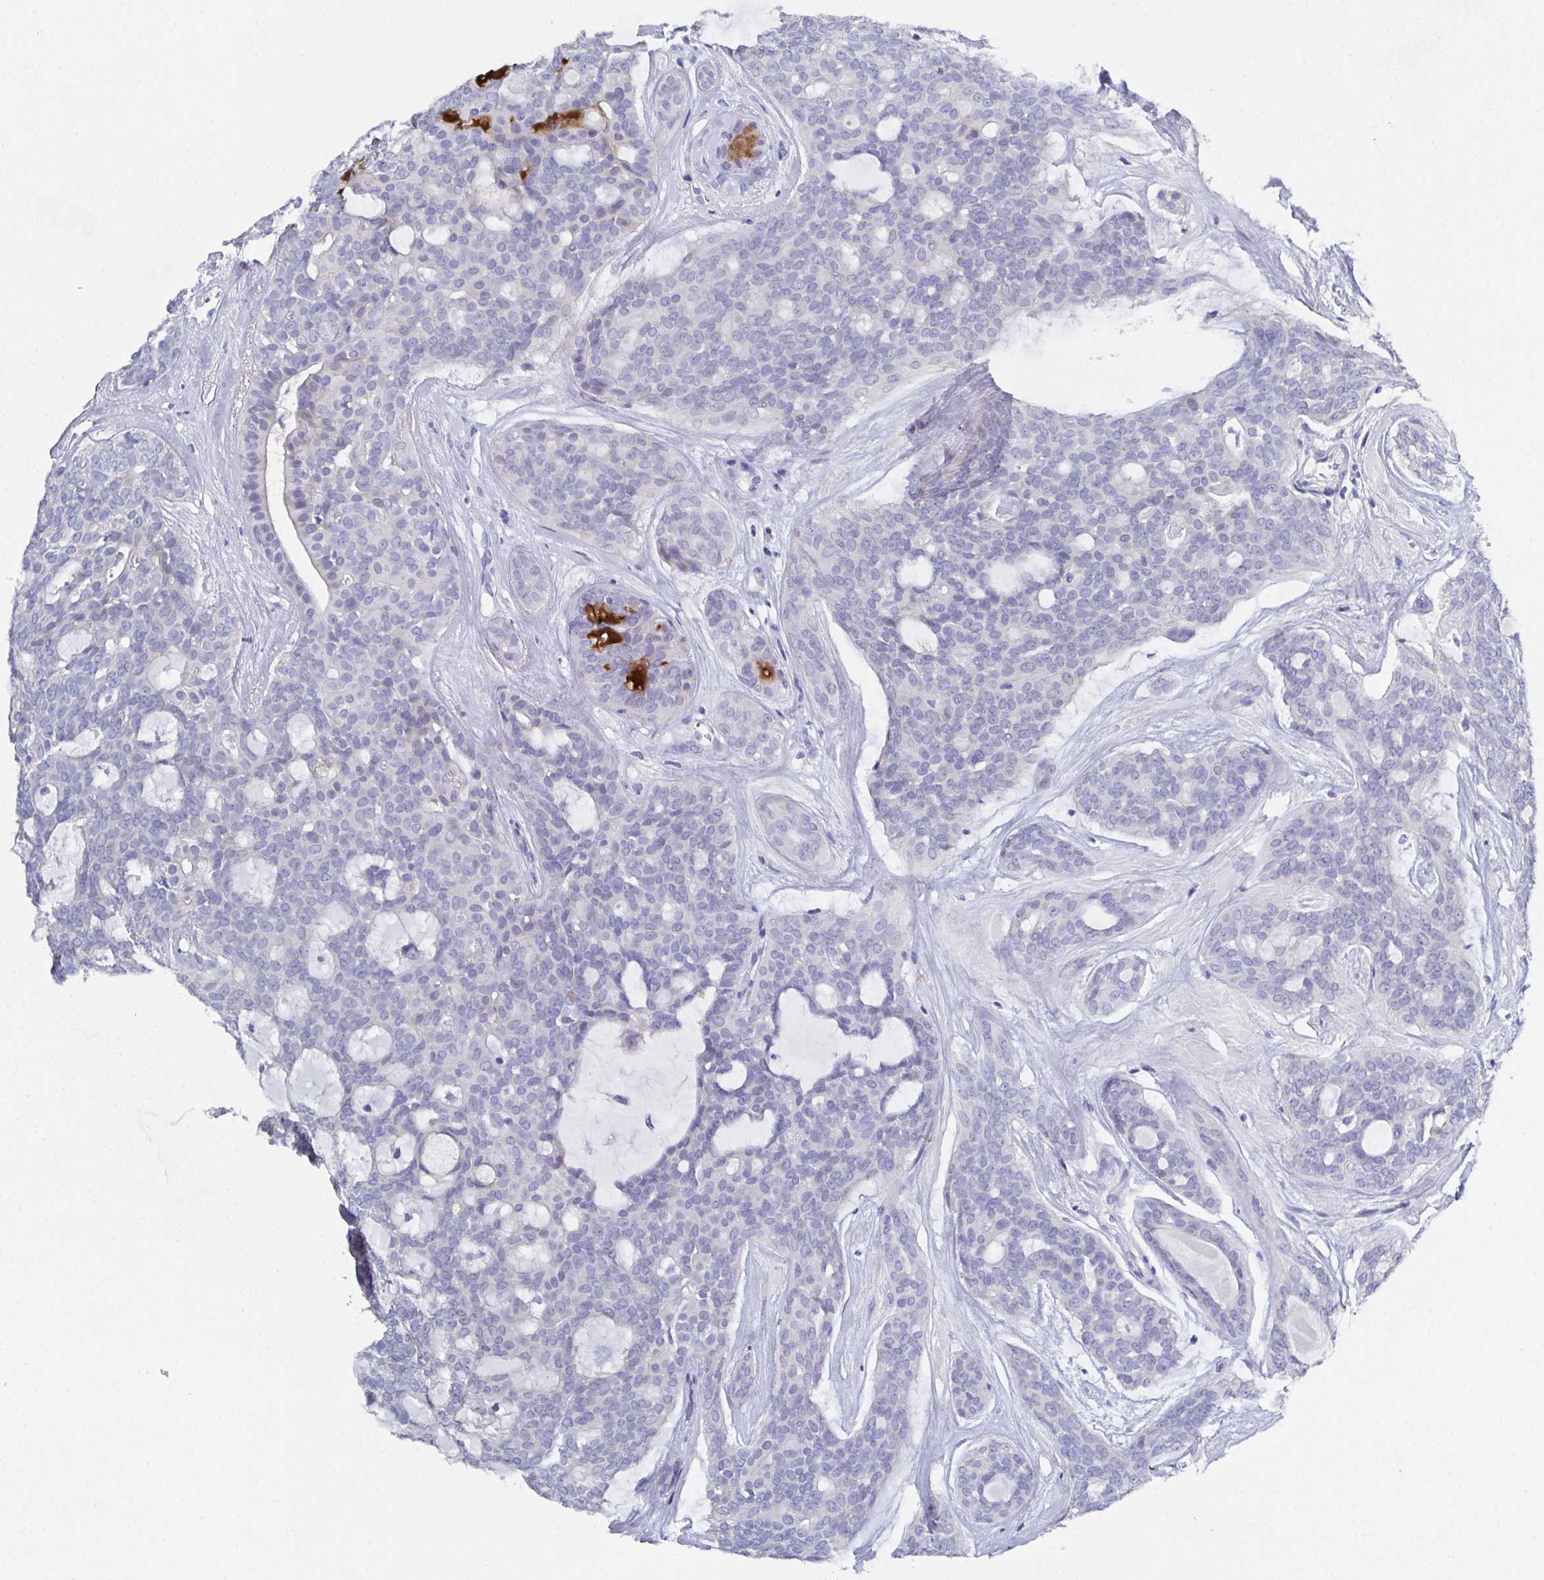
{"staining": {"intensity": "negative", "quantity": "none", "location": "none"}, "tissue": "head and neck cancer", "cell_type": "Tumor cells", "image_type": "cancer", "snomed": [{"axis": "morphology", "description": "Adenocarcinoma, NOS"}, {"axis": "topography", "description": "Head-Neck"}], "caption": "There is no significant staining in tumor cells of head and neck cancer (adenocarcinoma). The staining is performed using DAB (3,3'-diaminobenzidine) brown chromogen with nuclei counter-stained in using hematoxylin.", "gene": "SSC4D", "patient": {"sex": "male", "age": 66}}